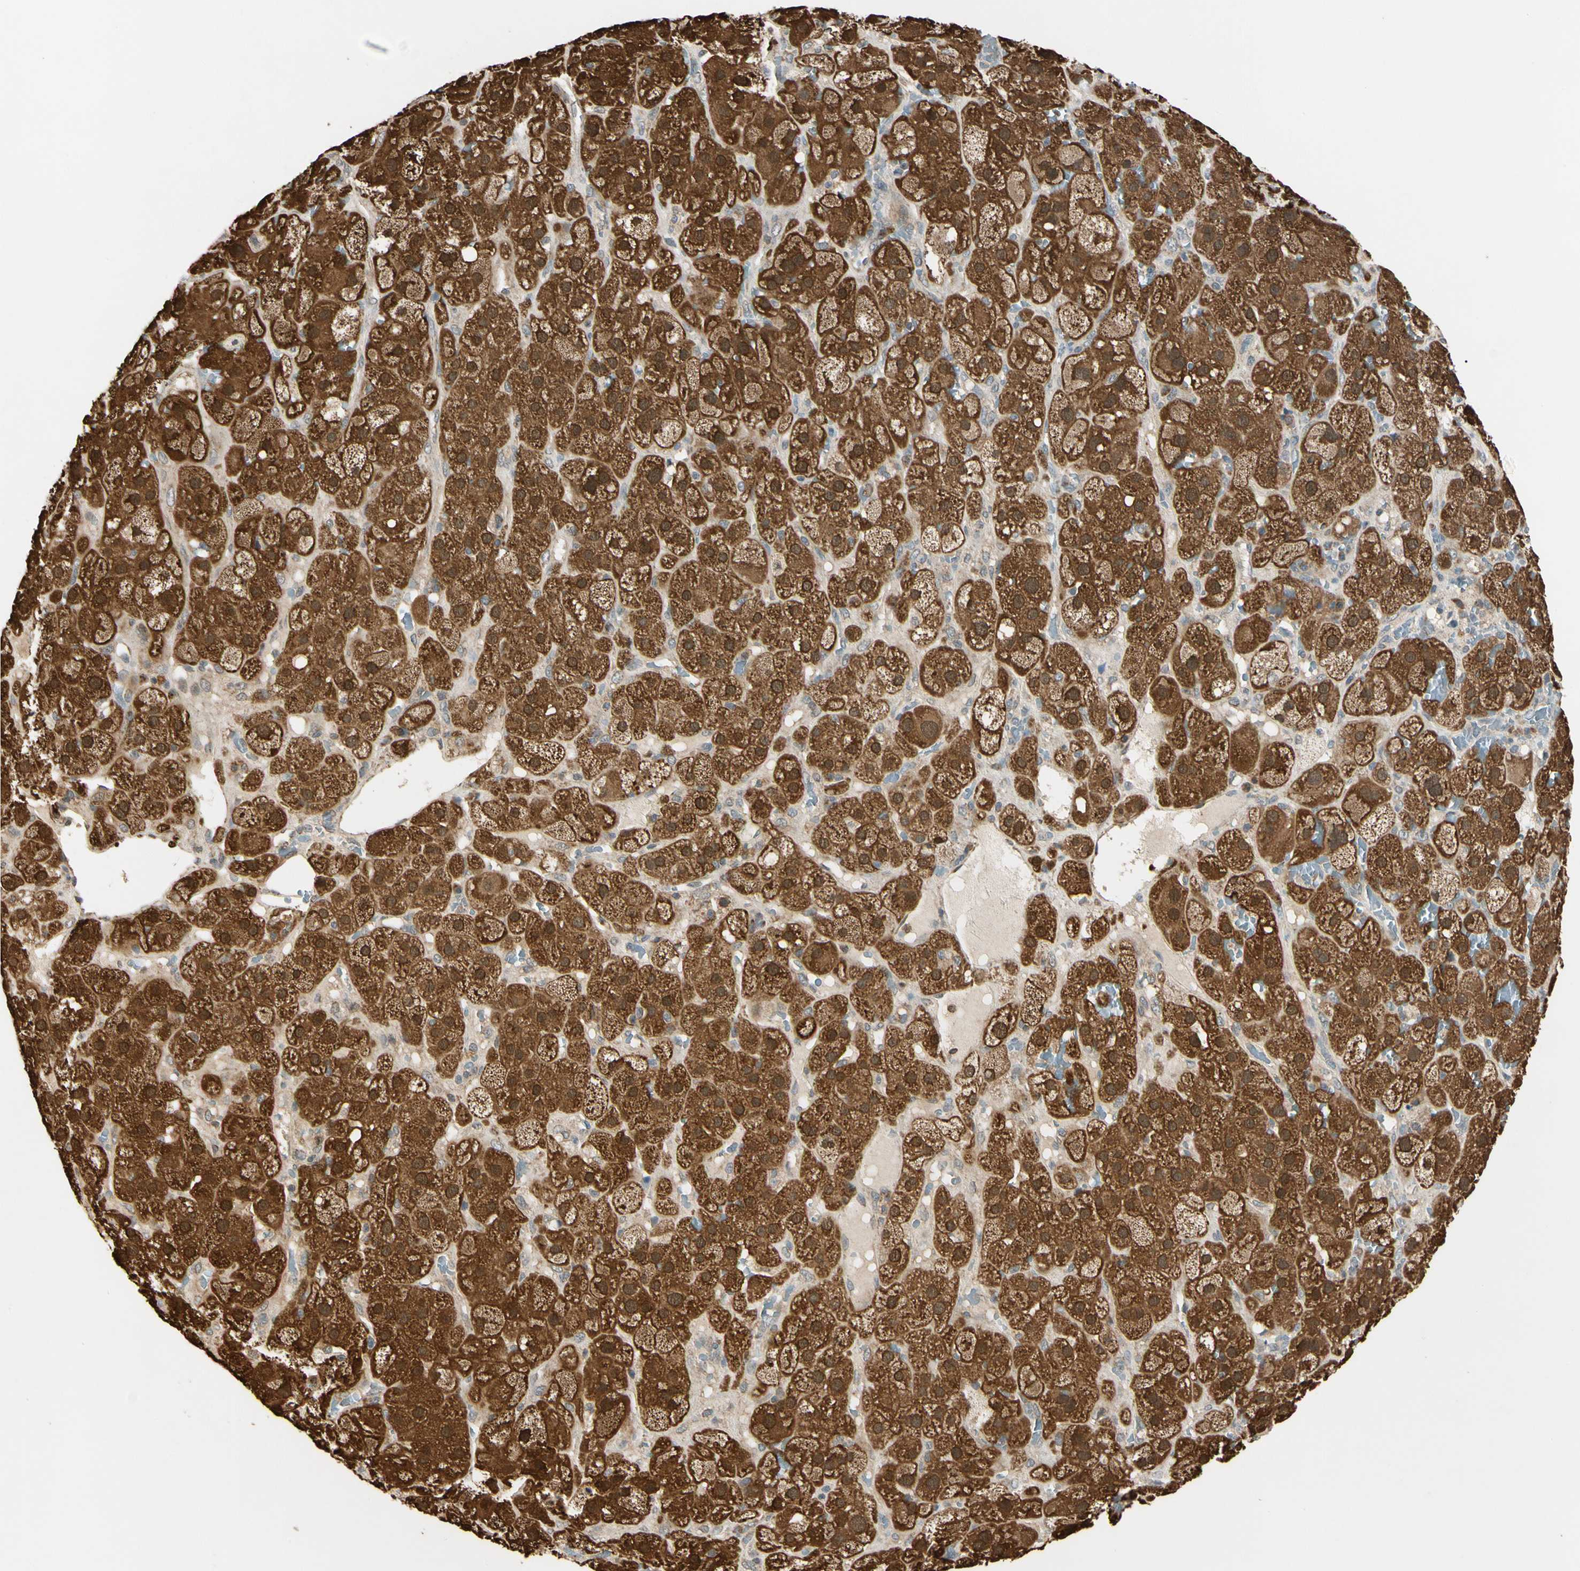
{"staining": {"intensity": "strong", "quantity": ">75%", "location": "cytoplasmic/membranous,nuclear"}, "tissue": "adrenal gland", "cell_type": "Glandular cells", "image_type": "normal", "snomed": [{"axis": "morphology", "description": "Normal tissue, NOS"}, {"axis": "topography", "description": "Adrenal gland"}], "caption": "Strong cytoplasmic/membranous,nuclear protein expression is appreciated in approximately >75% of glandular cells in adrenal gland.", "gene": "PRDX5", "patient": {"sex": "female", "age": 47}}